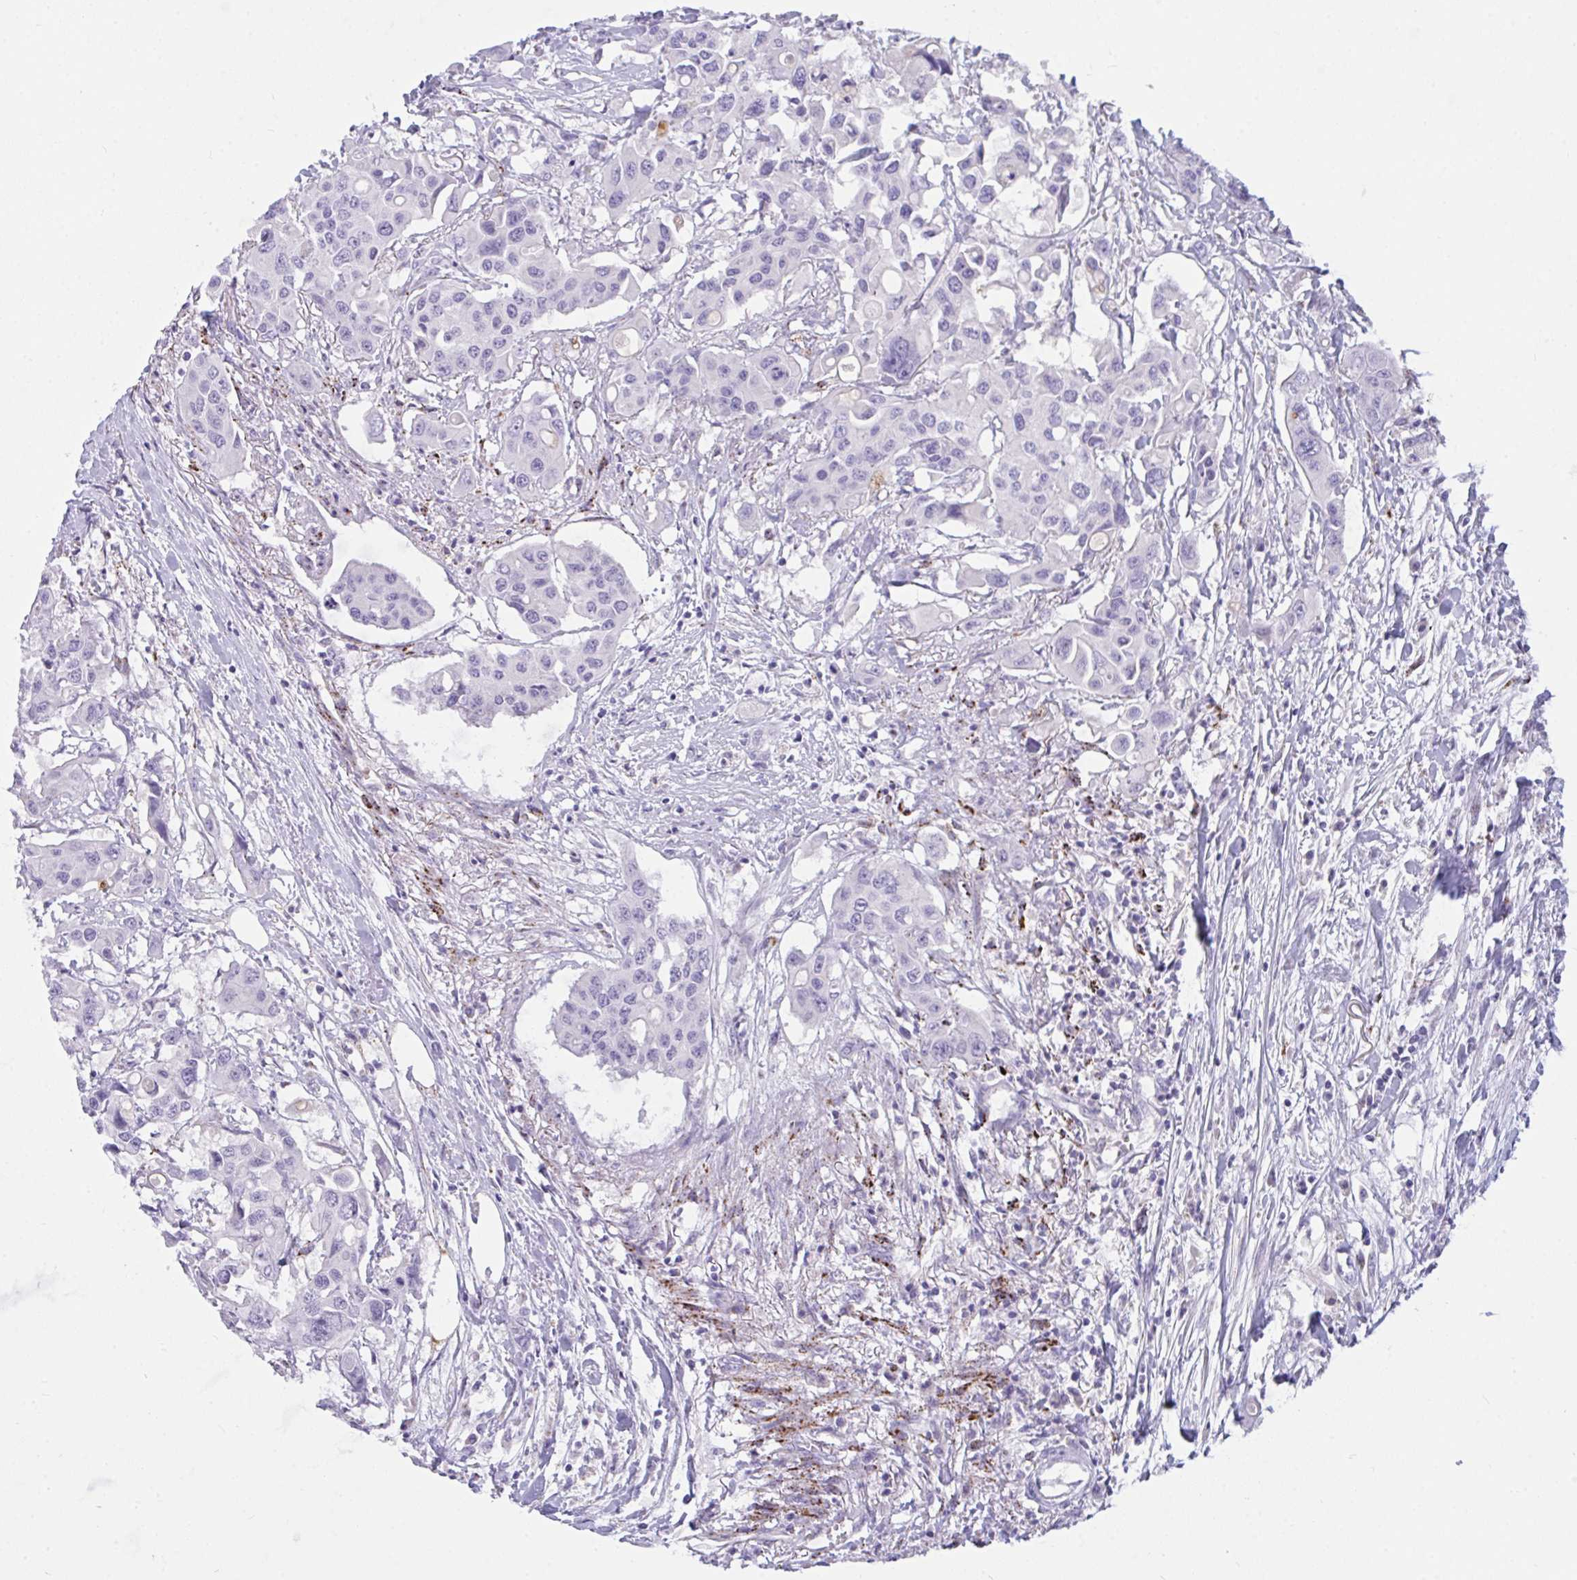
{"staining": {"intensity": "negative", "quantity": "none", "location": "none"}, "tissue": "colorectal cancer", "cell_type": "Tumor cells", "image_type": "cancer", "snomed": [{"axis": "morphology", "description": "Adenocarcinoma, NOS"}, {"axis": "topography", "description": "Colon"}], "caption": "High magnification brightfield microscopy of colorectal cancer stained with DAB (brown) and counterstained with hematoxylin (blue): tumor cells show no significant expression.", "gene": "SEMA6B", "patient": {"sex": "male", "age": 77}}